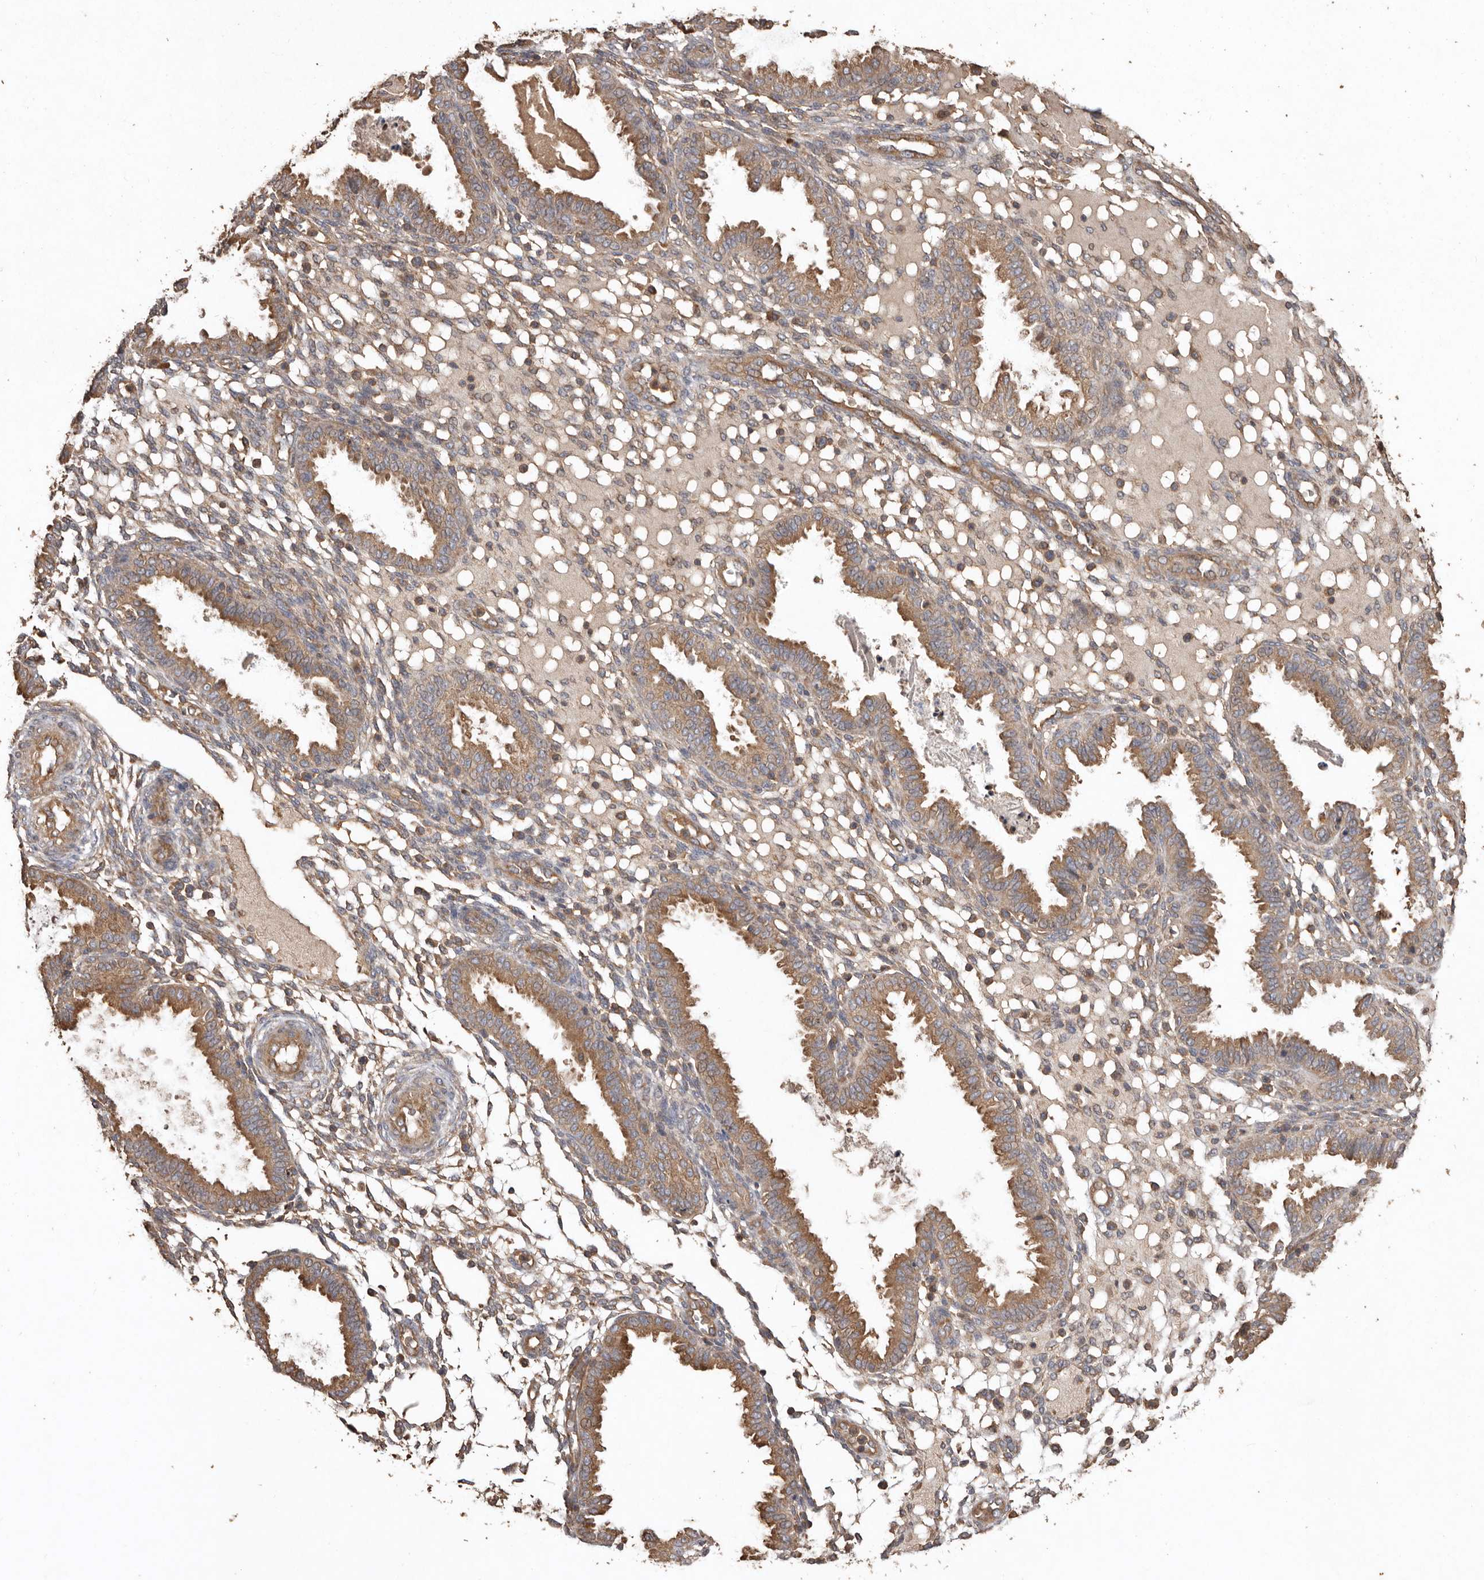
{"staining": {"intensity": "moderate", "quantity": "25%-75%", "location": "cytoplasmic/membranous"}, "tissue": "endometrium", "cell_type": "Cells in endometrial stroma", "image_type": "normal", "snomed": [{"axis": "morphology", "description": "Normal tissue, NOS"}, {"axis": "topography", "description": "Endometrium"}], "caption": "Immunohistochemical staining of unremarkable human endometrium shows 25%-75% levels of moderate cytoplasmic/membranous protein expression in approximately 25%-75% of cells in endometrial stroma.", "gene": "FLCN", "patient": {"sex": "female", "age": 33}}